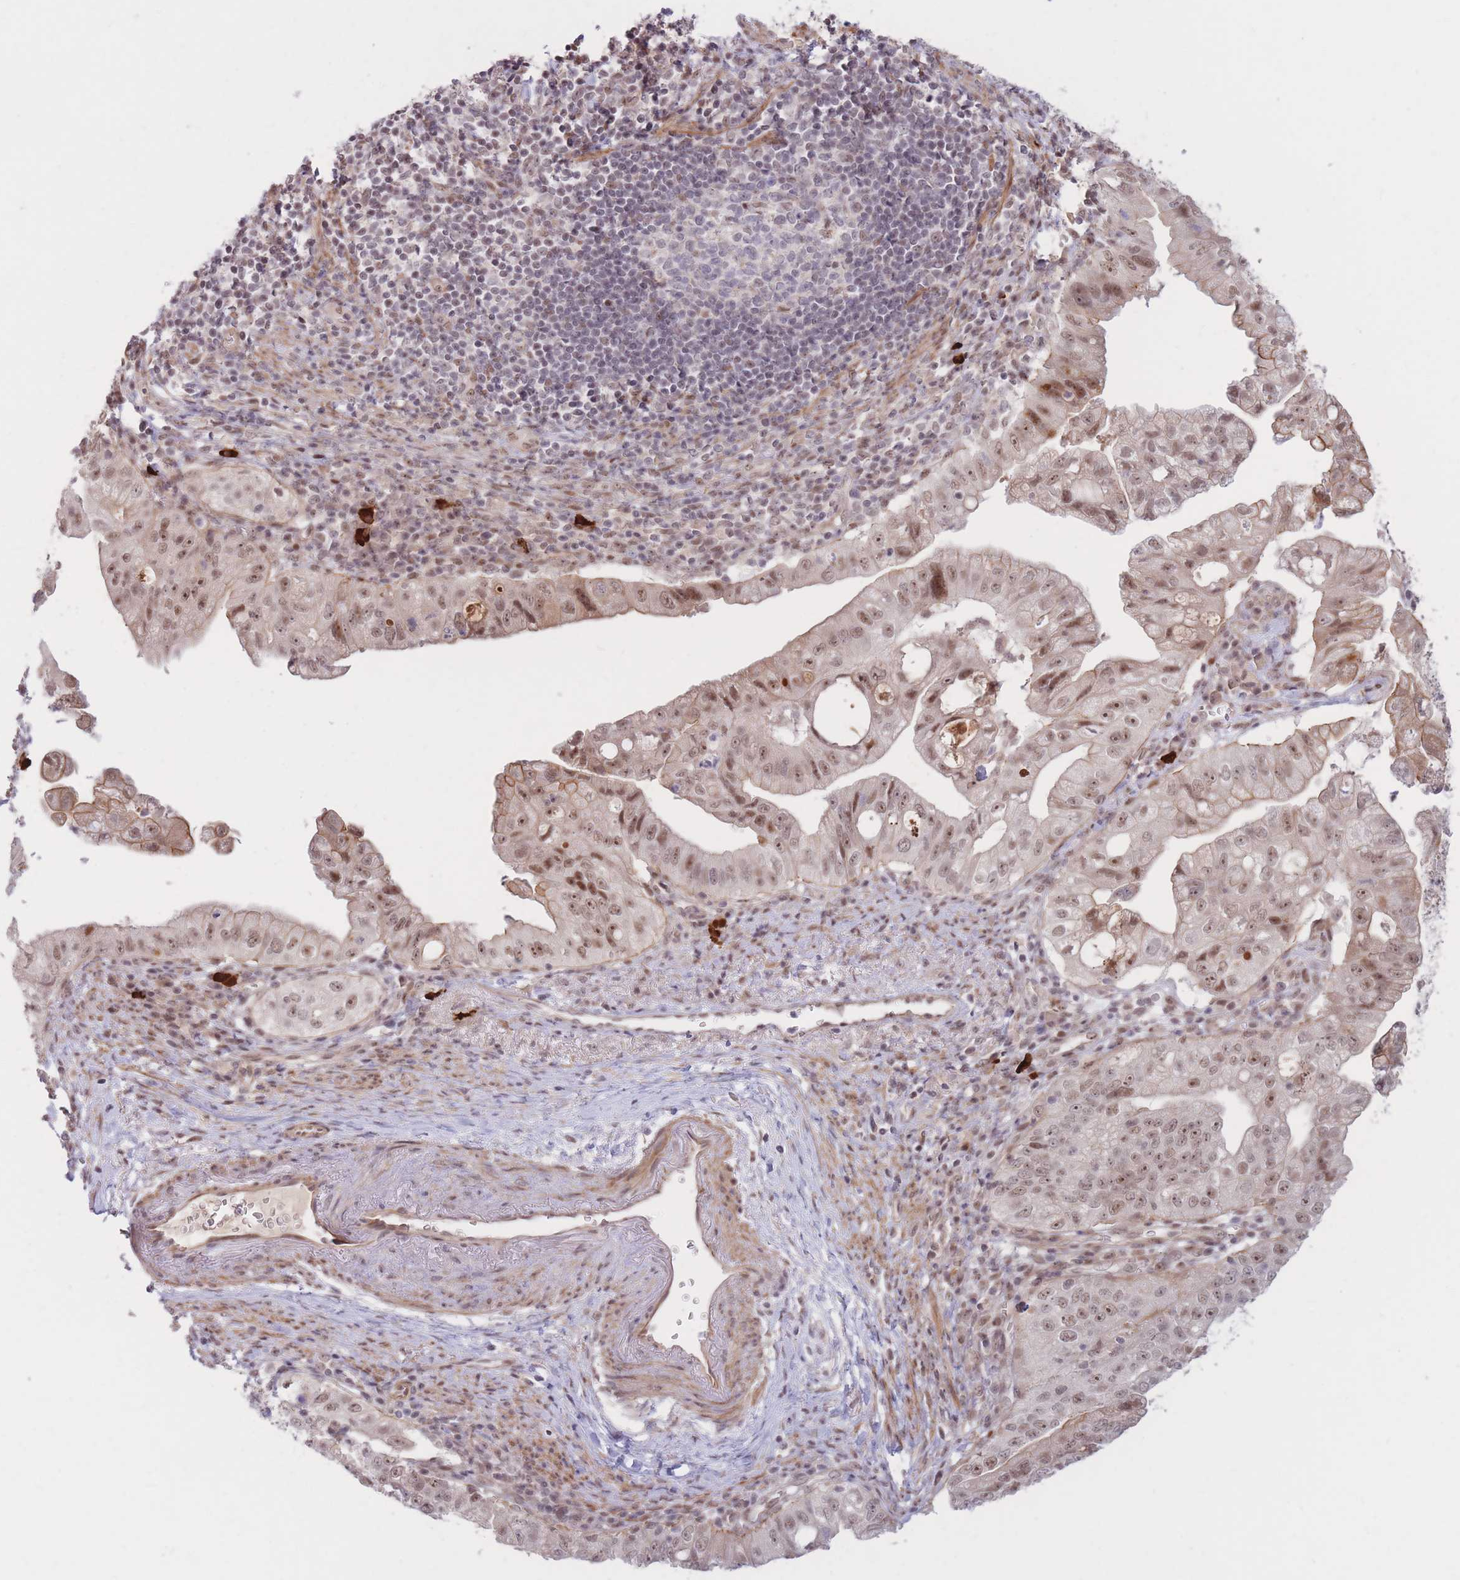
{"staining": {"intensity": "moderate", "quantity": ">75%", "location": "cytoplasmic/membranous,nuclear"}, "tissue": "pancreatic cancer", "cell_type": "Tumor cells", "image_type": "cancer", "snomed": [{"axis": "morphology", "description": "Adenocarcinoma, NOS"}, {"axis": "topography", "description": "Pancreas"}], "caption": "There is medium levels of moderate cytoplasmic/membranous and nuclear expression in tumor cells of pancreatic cancer (adenocarcinoma), as demonstrated by immunohistochemical staining (brown color).", "gene": "ERICH6B", "patient": {"sex": "male", "age": 70}}